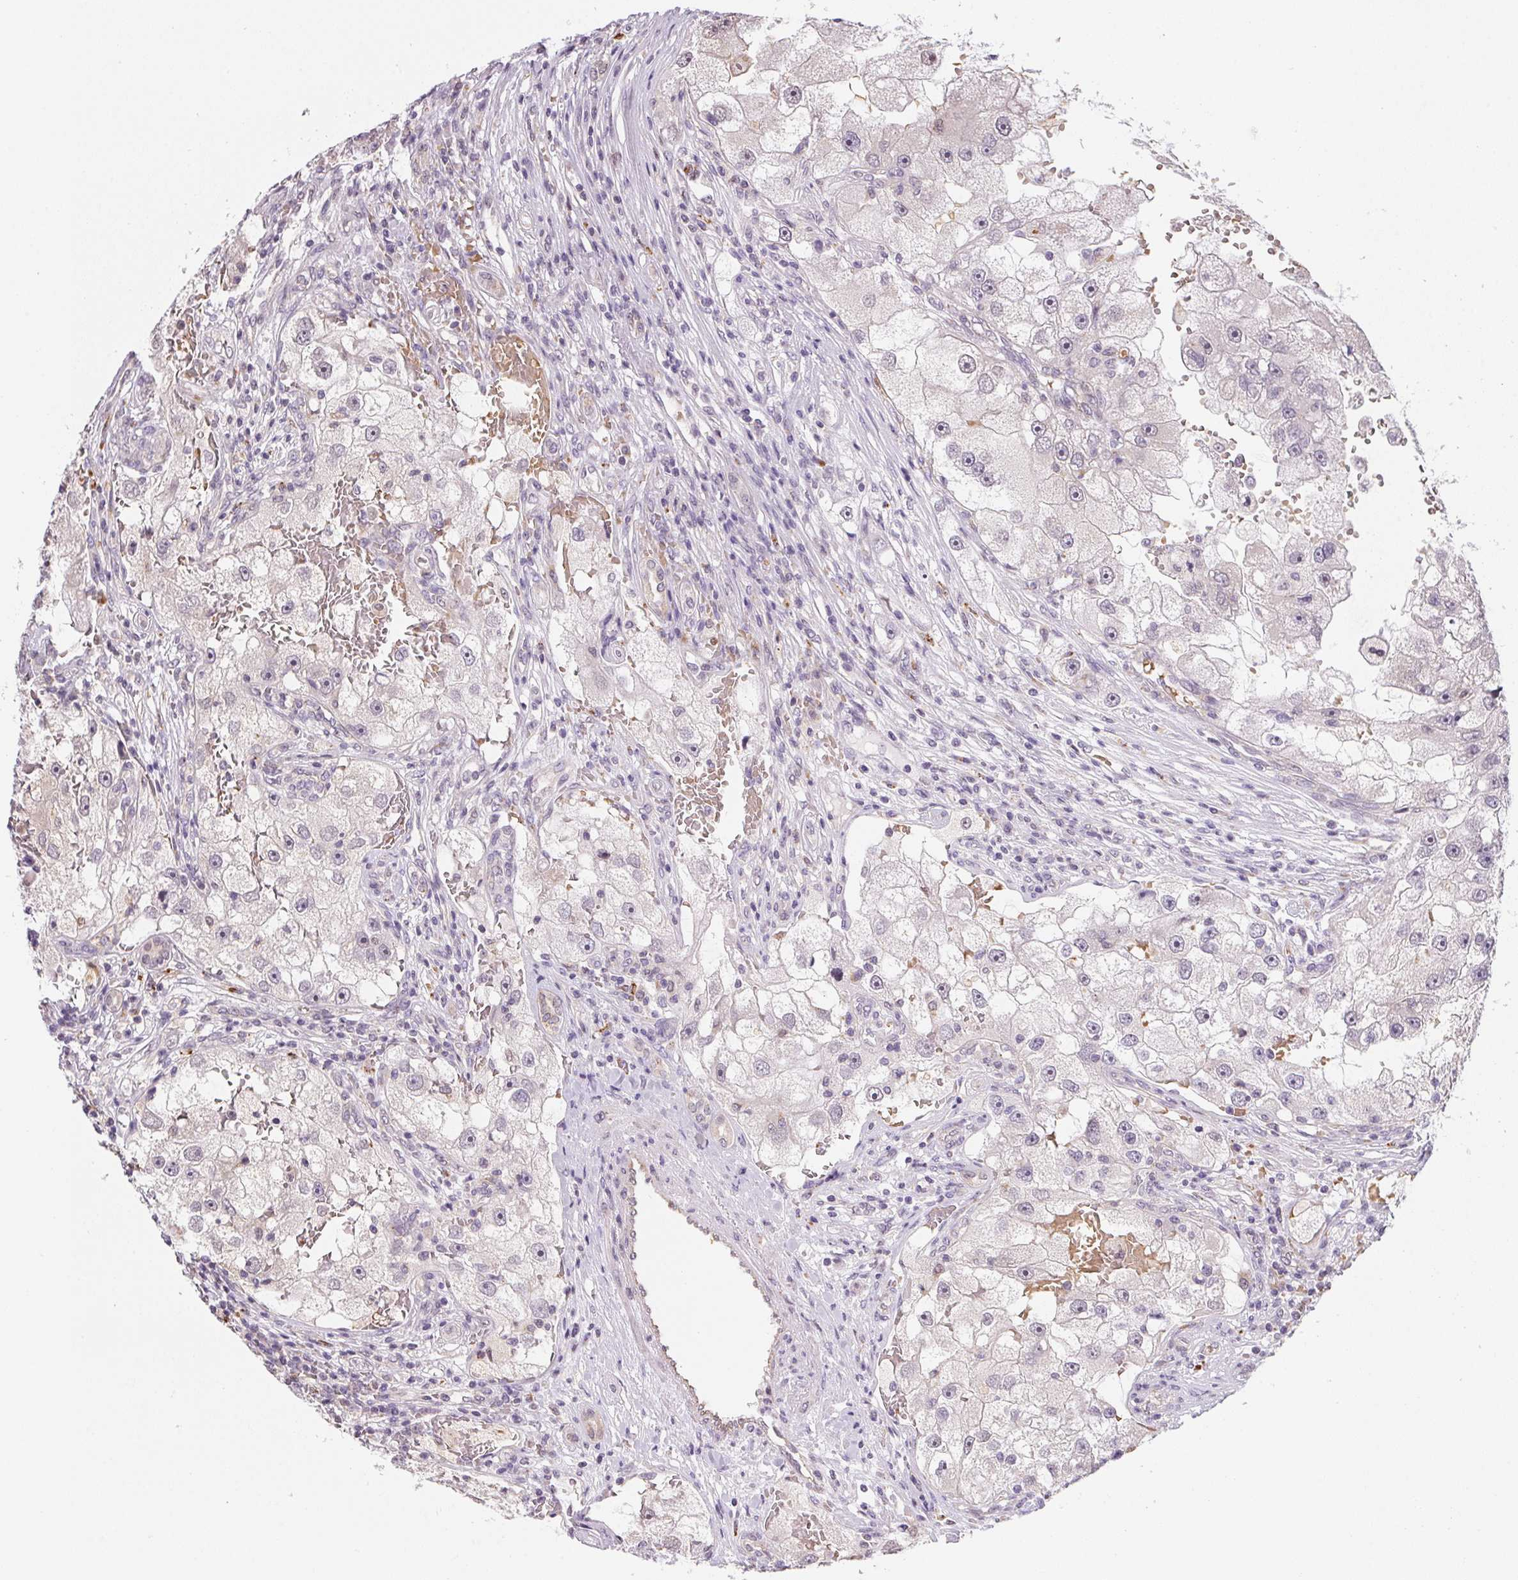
{"staining": {"intensity": "negative", "quantity": "none", "location": "none"}, "tissue": "renal cancer", "cell_type": "Tumor cells", "image_type": "cancer", "snomed": [{"axis": "morphology", "description": "Adenocarcinoma, NOS"}, {"axis": "topography", "description": "Kidney"}], "caption": "Renal cancer stained for a protein using immunohistochemistry (IHC) shows no staining tumor cells.", "gene": "METTL13", "patient": {"sex": "male", "age": 63}}